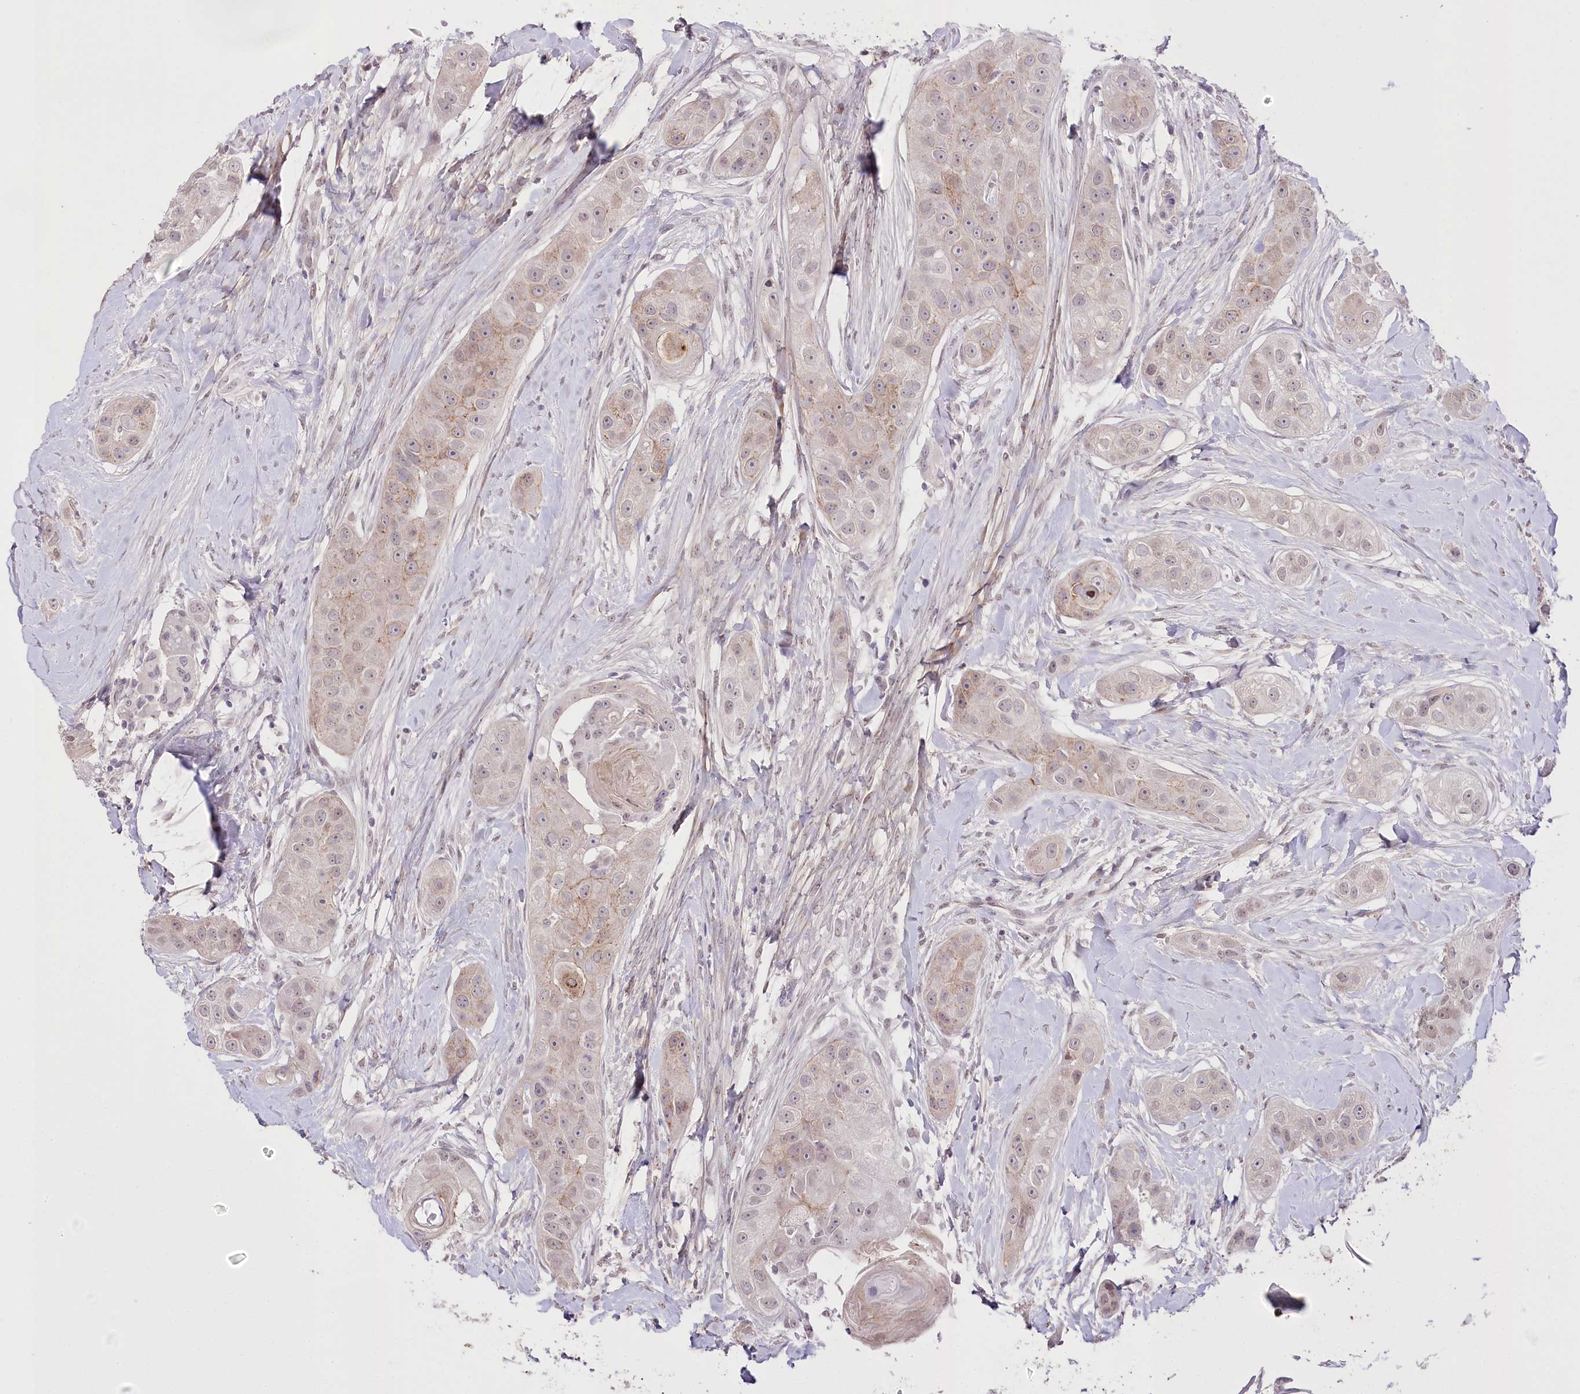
{"staining": {"intensity": "weak", "quantity": "<25%", "location": "cytoplasmic/membranous"}, "tissue": "head and neck cancer", "cell_type": "Tumor cells", "image_type": "cancer", "snomed": [{"axis": "morphology", "description": "Normal tissue, NOS"}, {"axis": "morphology", "description": "Squamous cell carcinoma, NOS"}, {"axis": "topography", "description": "Skeletal muscle"}, {"axis": "topography", "description": "Head-Neck"}], "caption": "Protein analysis of head and neck squamous cell carcinoma exhibits no significant staining in tumor cells.", "gene": "SLC39A10", "patient": {"sex": "male", "age": 51}}